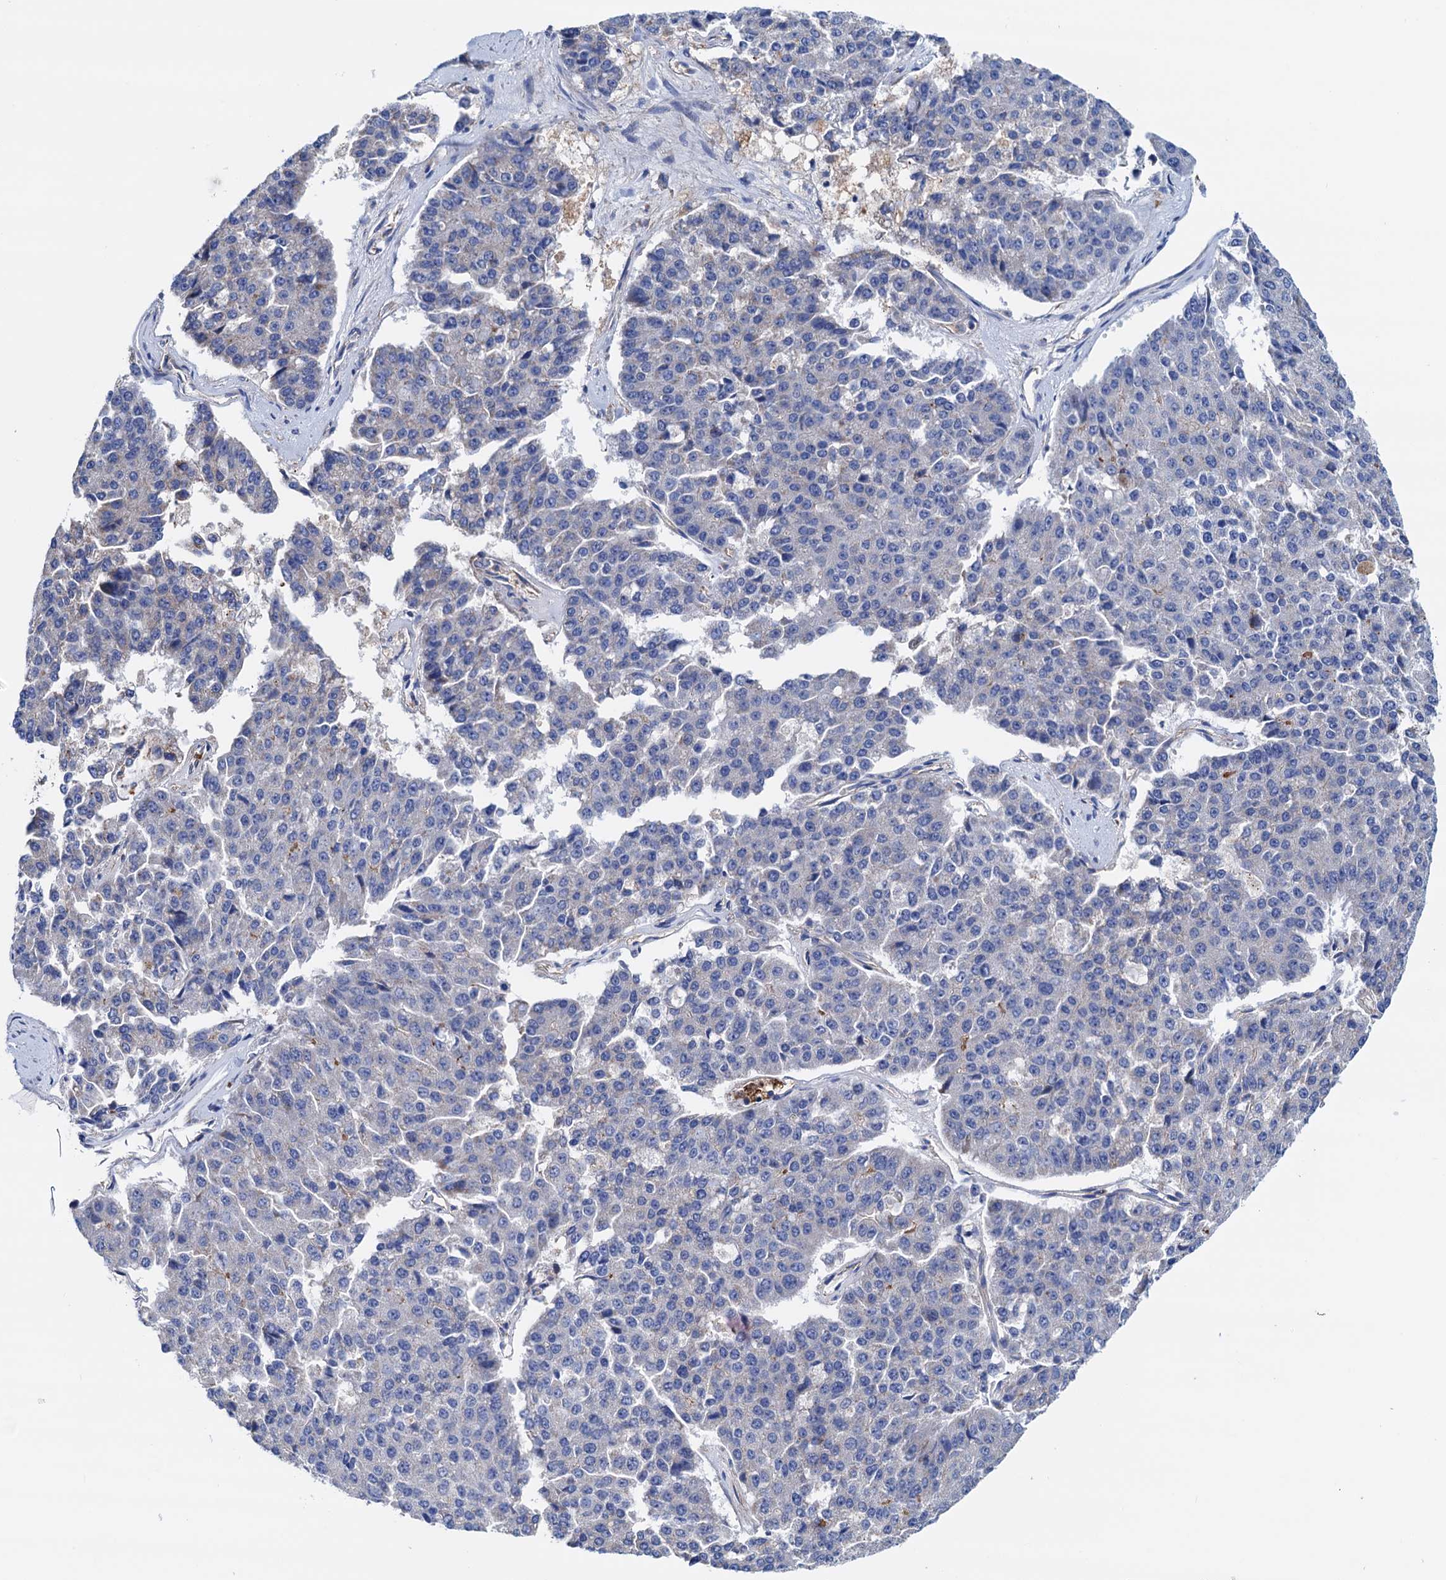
{"staining": {"intensity": "negative", "quantity": "none", "location": "none"}, "tissue": "pancreatic cancer", "cell_type": "Tumor cells", "image_type": "cancer", "snomed": [{"axis": "morphology", "description": "Adenocarcinoma, NOS"}, {"axis": "topography", "description": "Pancreas"}], "caption": "Pancreatic adenocarcinoma was stained to show a protein in brown. There is no significant expression in tumor cells.", "gene": "RASSF9", "patient": {"sex": "male", "age": 50}}